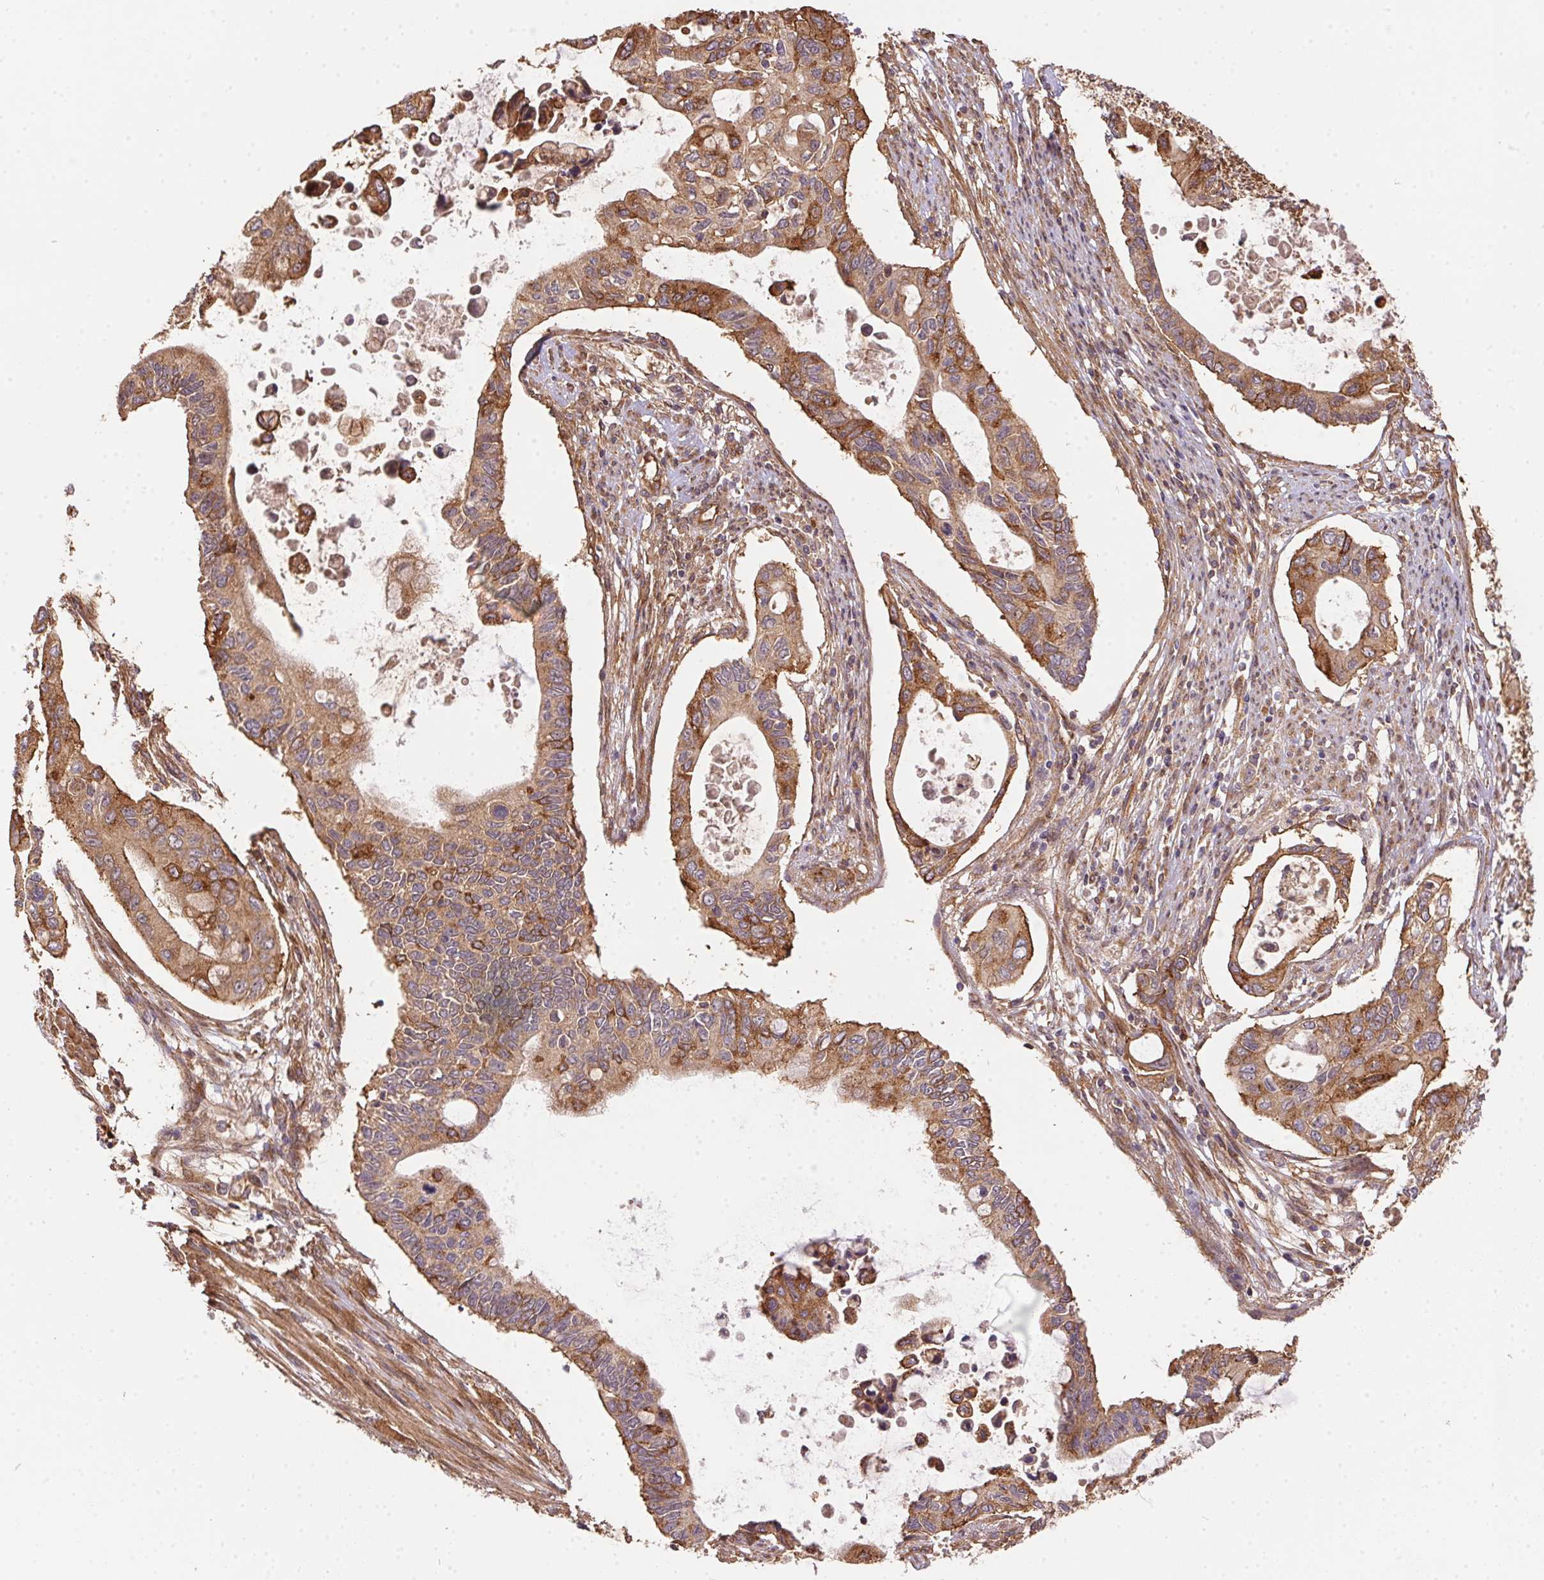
{"staining": {"intensity": "moderate", "quantity": ">75%", "location": "cytoplasmic/membranous"}, "tissue": "pancreatic cancer", "cell_type": "Tumor cells", "image_type": "cancer", "snomed": [{"axis": "morphology", "description": "Adenocarcinoma, NOS"}, {"axis": "topography", "description": "Pancreas"}], "caption": "Tumor cells exhibit medium levels of moderate cytoplasmic/membranous expression in about >75% of cells in pancreatic adenocarcinoma.", "gene": "USE1", "patient": {"sex": "female", "age": 63}}